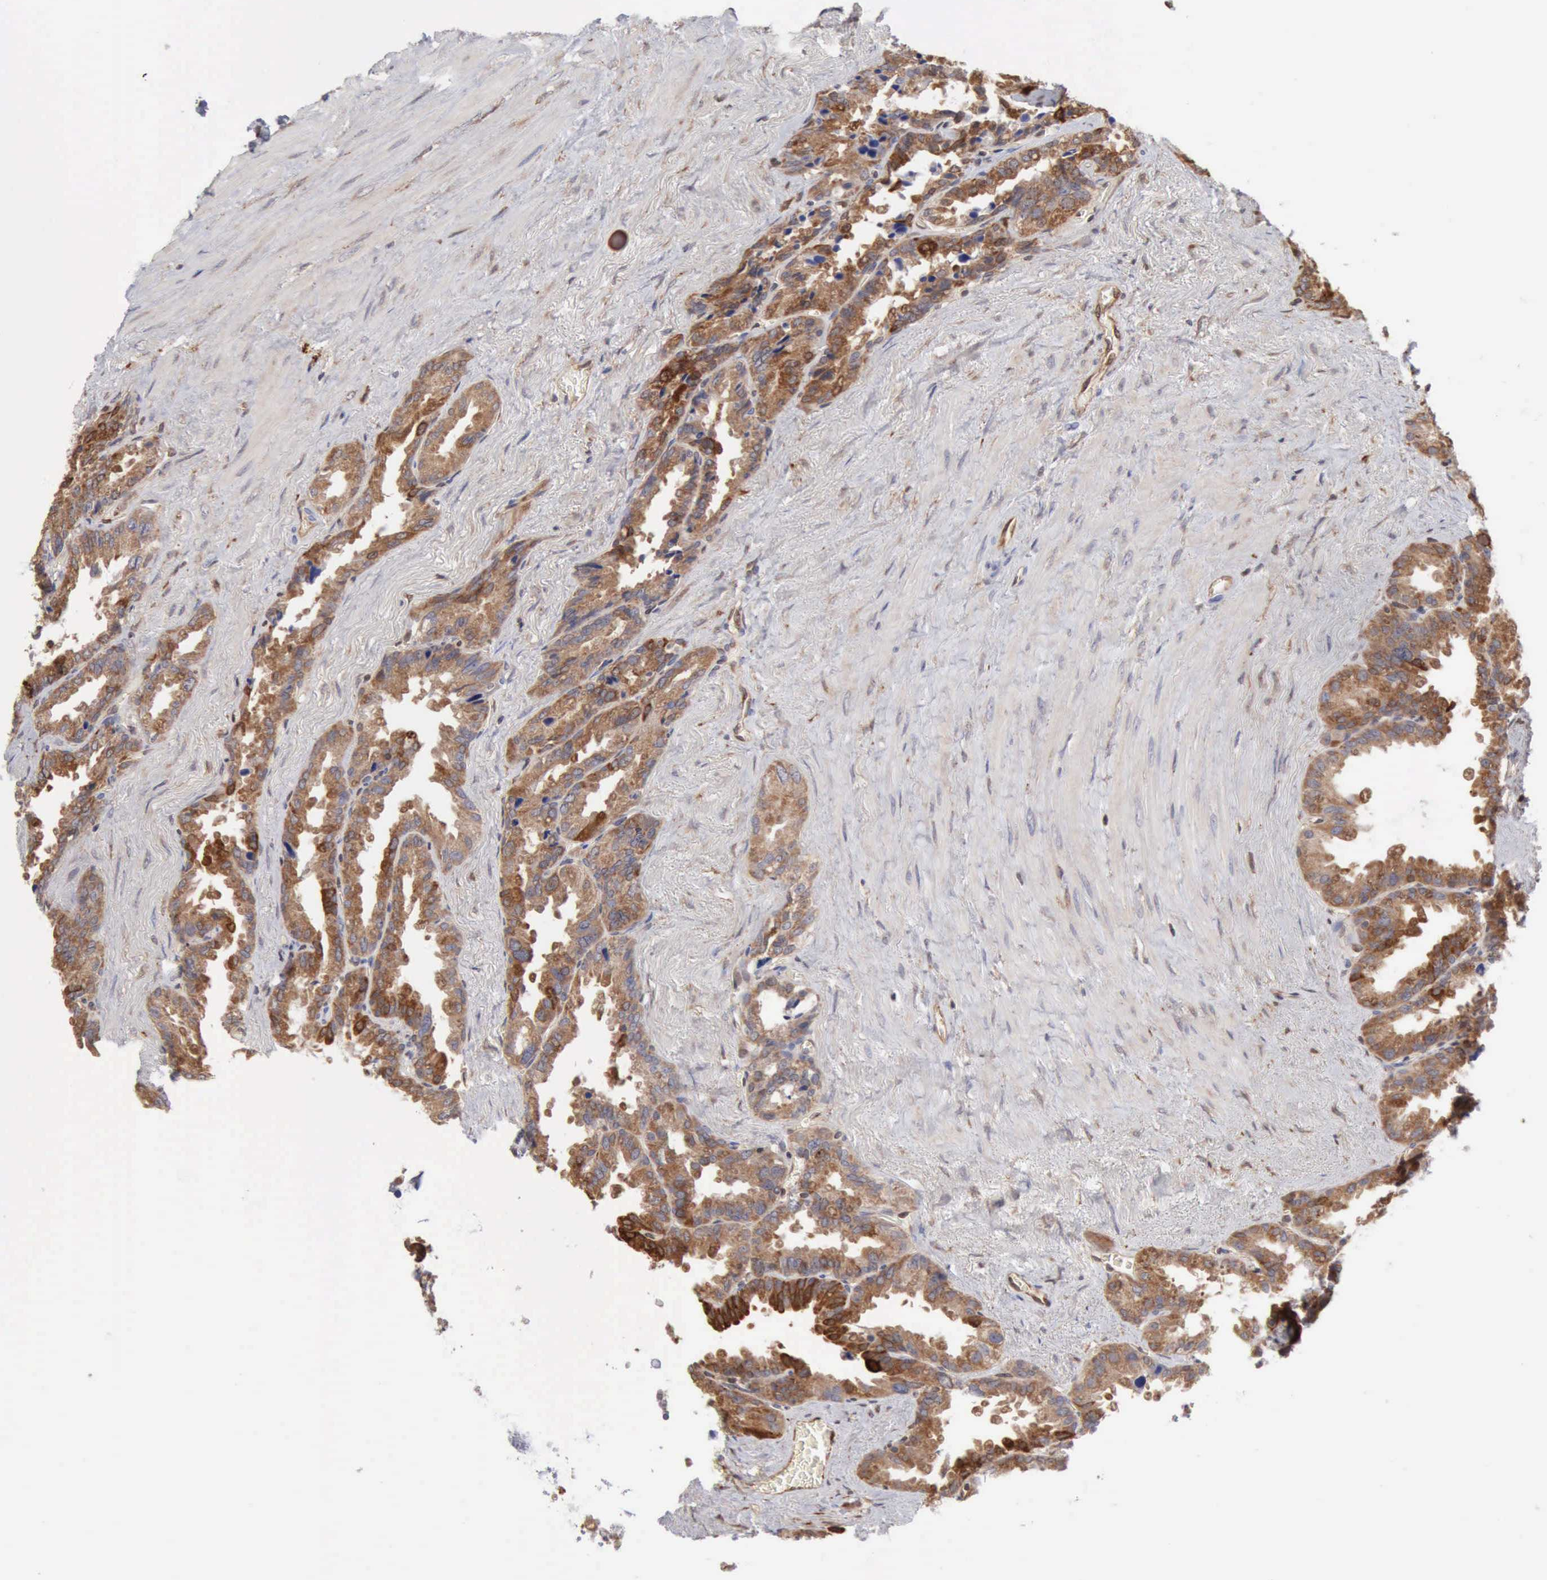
{"staining": {"intensity": "moderate", "quantity": ">75%", "location": "cytoplasmic/membranous"}, "tissue": "seminal vesicle", "cell_type": "Glandular cells", "image_type": "normal", "snomed": [{"axis": "morphology", "description": "Normal tissue, NOS"}, {"axis": "topography", "description": "Prostate"}, {"axis": "topography", "description": "Seminal veicle"}], "caption": "Approximately >75% of glandular cells in benign seminal vesicle exhibit moderate cytoplasmic/membranous protein positivity as visualized by brown immunohistochemical staining.", "gene": "APOL2", "patient": {"sex": "male", "age": 63}}